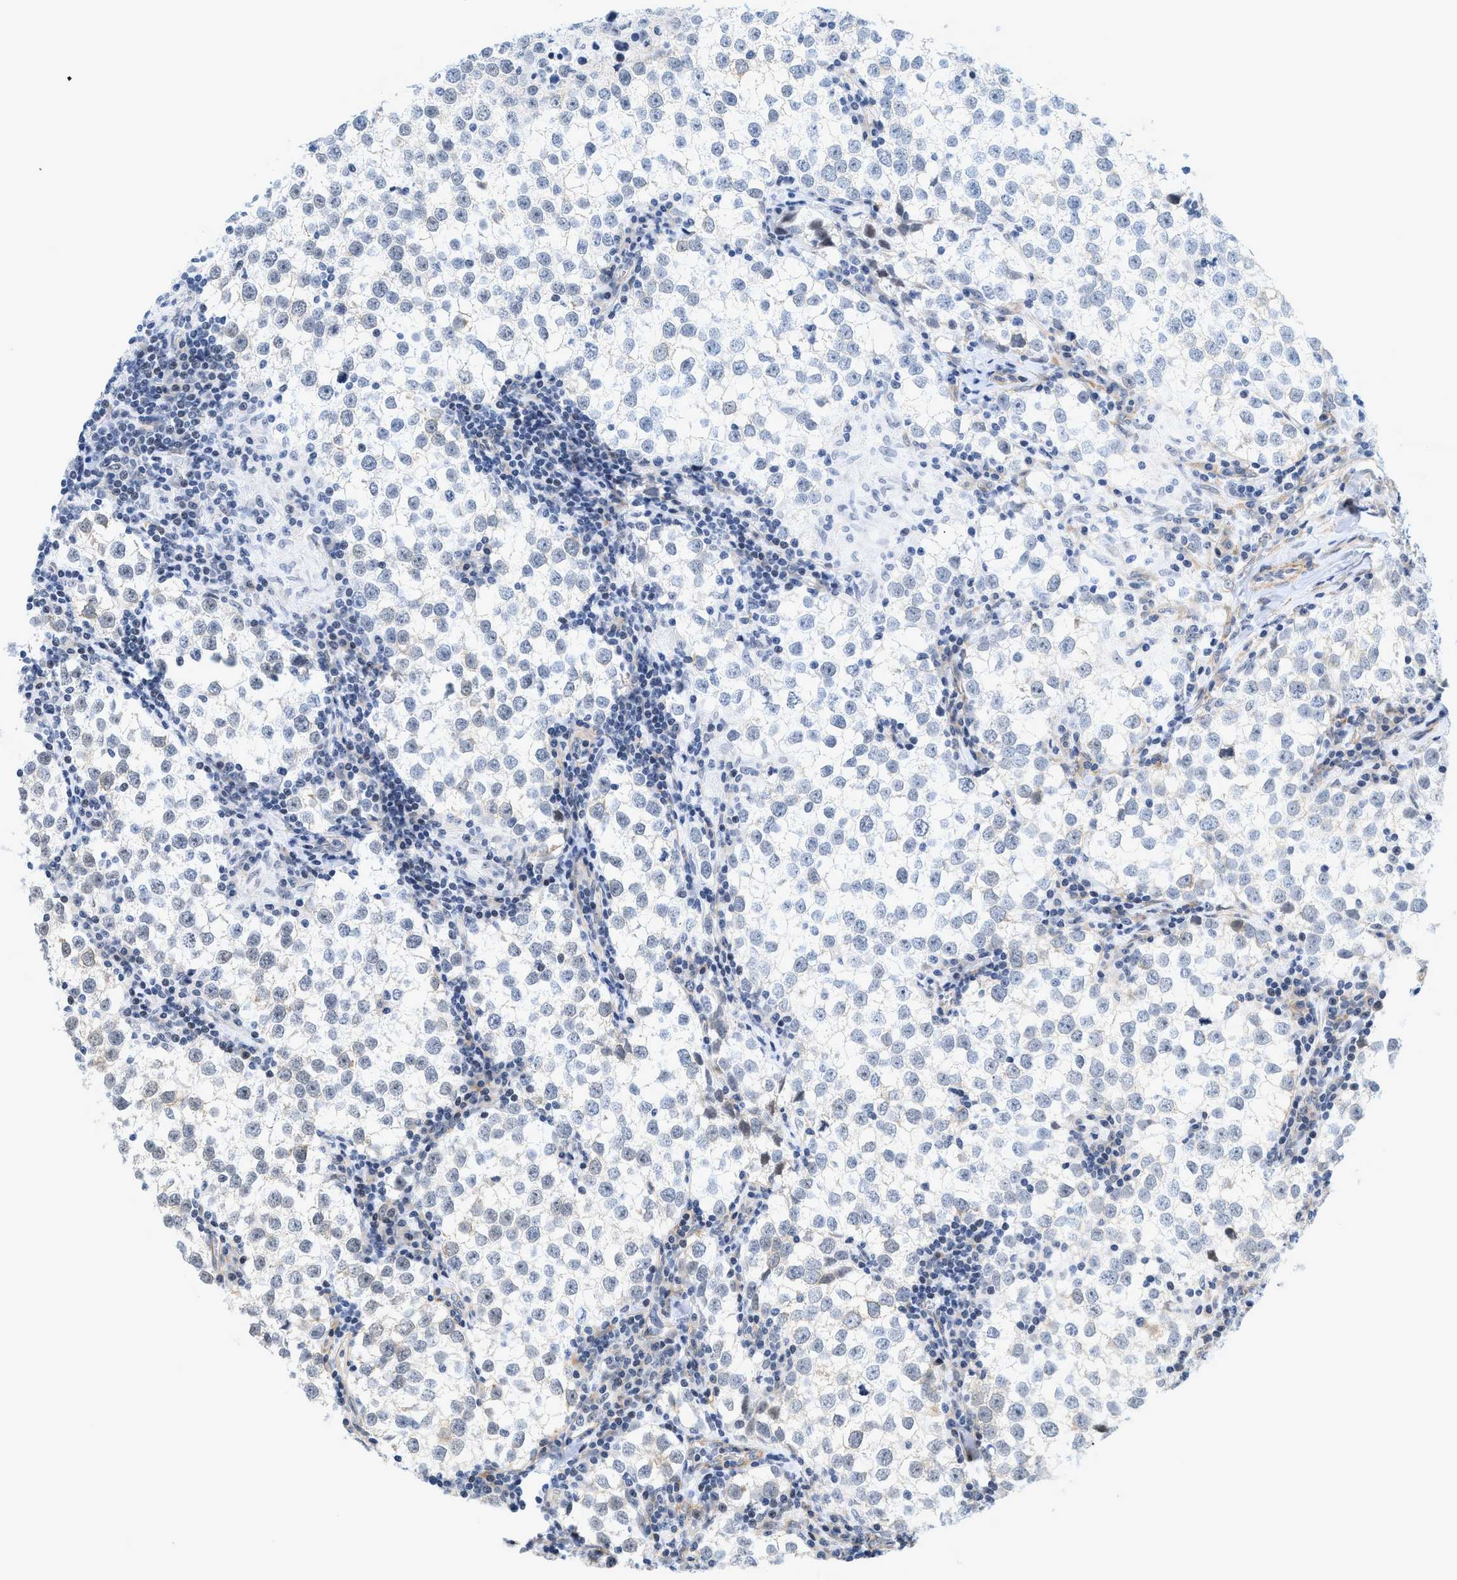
{"staining": {"intensity": "negative", "quantity": "none", "location": "none"}, "tissue": "testis cancer", "cell_type": "Tumor cells", "image_type": "cancer", "snomed": [{"axis": "morphology", "description": "Seminoma, NOS"}, {"axis": "morphology", "description": "Carcinoma, Embryonal, NOS"}, {"axis": "topography", "description": "Testis"}], "caption": "IHC of testis seminoma shows no expression in tumor cells. (DAB (3,3'-diaminobenzidine) immunohistochemistry, high magnification).", "gene": "GPRASP2", "patient": {"sex": "male", "age": 36}}